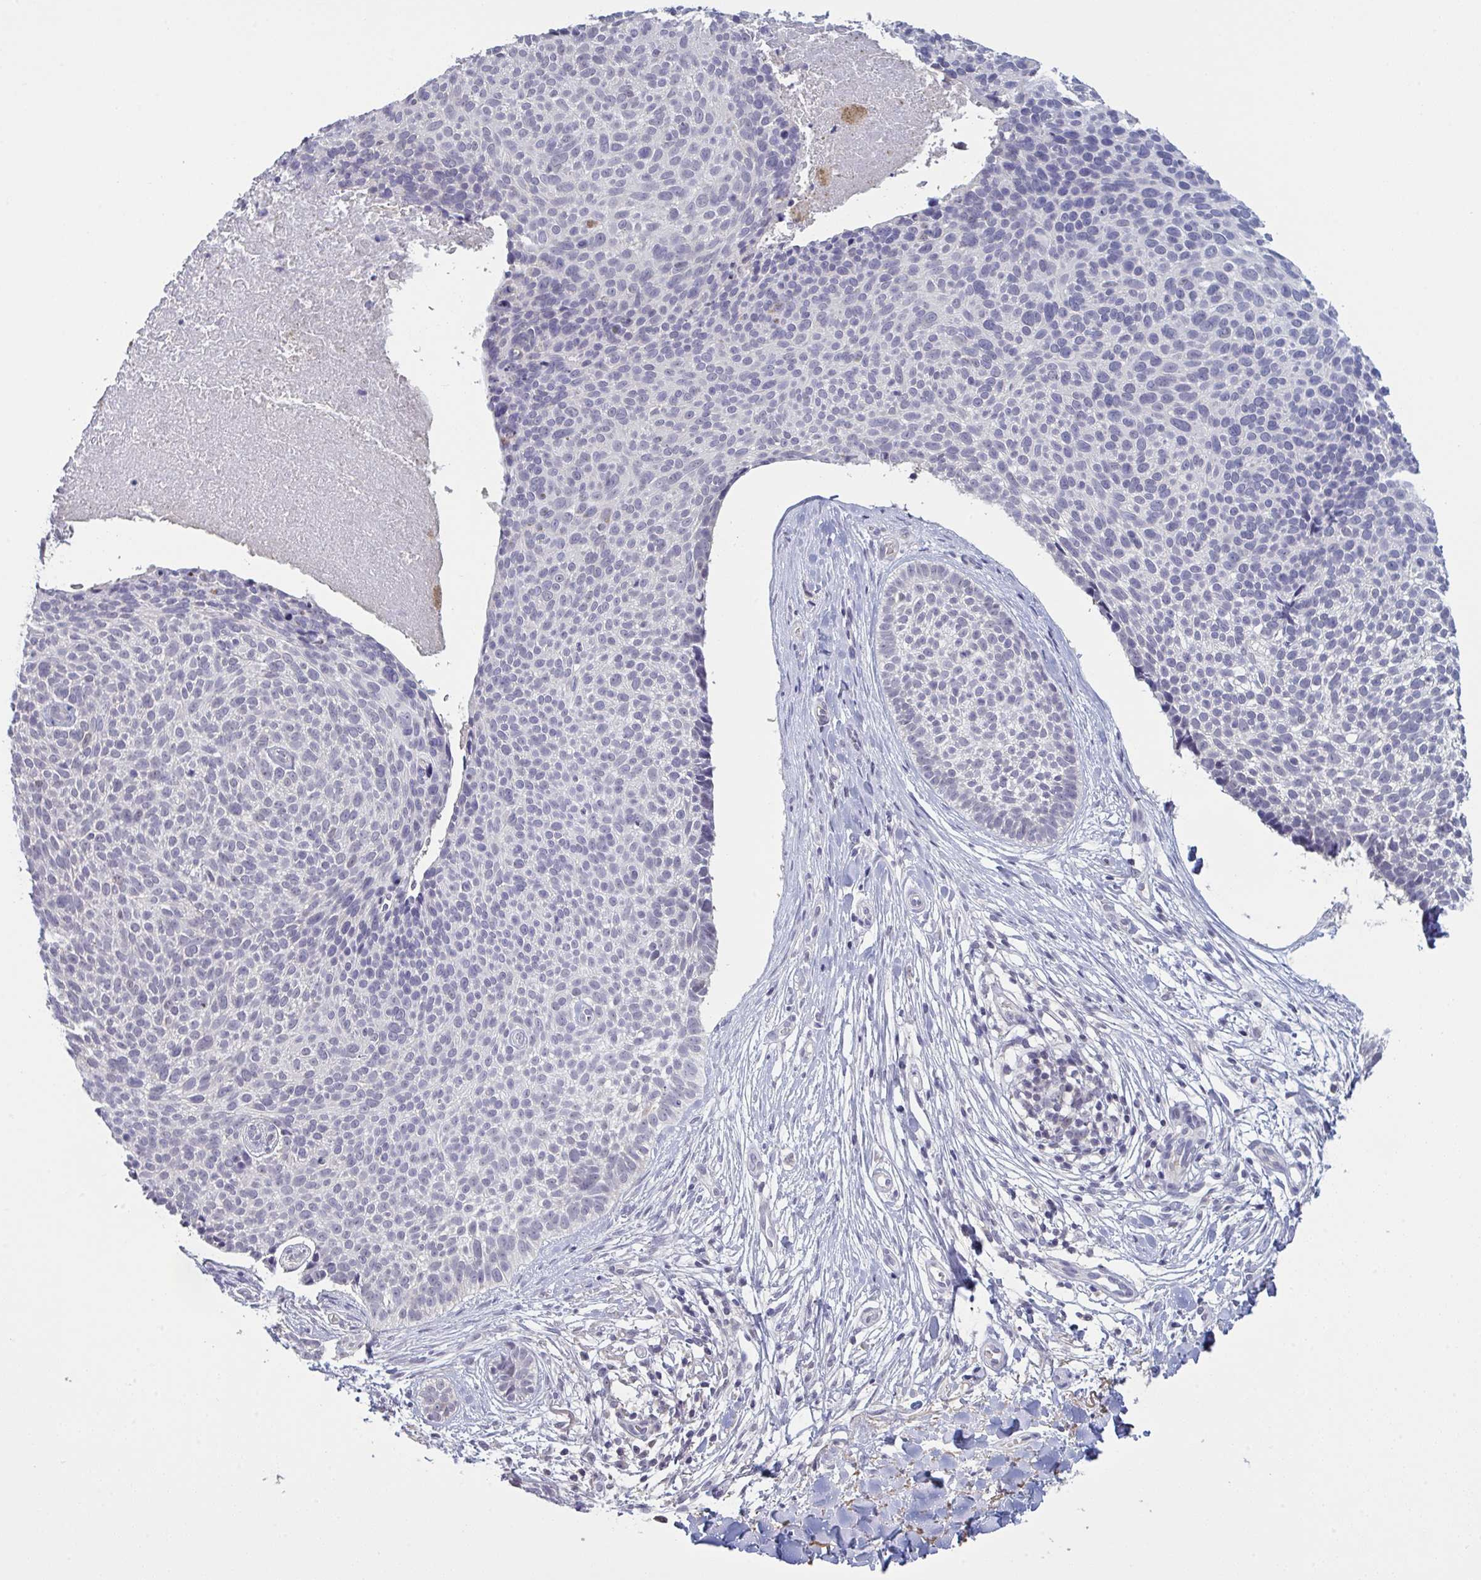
{"staining": {"intensity": "negative", "quantity": "none", "location": "none"}, "tissue": "skin cancer", "cell_type": "Tumor cells", "image_type": "cancer", "snomed": [{"axis": "morphology", "description": "Basal cell carcinoma"}, {"axis": "topography", "description": "Skin"}, {"axis": "topography", "description": "Skin of back"}], "caption": "DAB (3,3'-diaminobenzidine) immunohistochemical staining of skin basal cell carcinoma reveals no significant positivity in tumor cells.", "gene": "ZNF784", "patient": {"sex": "male", "age": 81}}